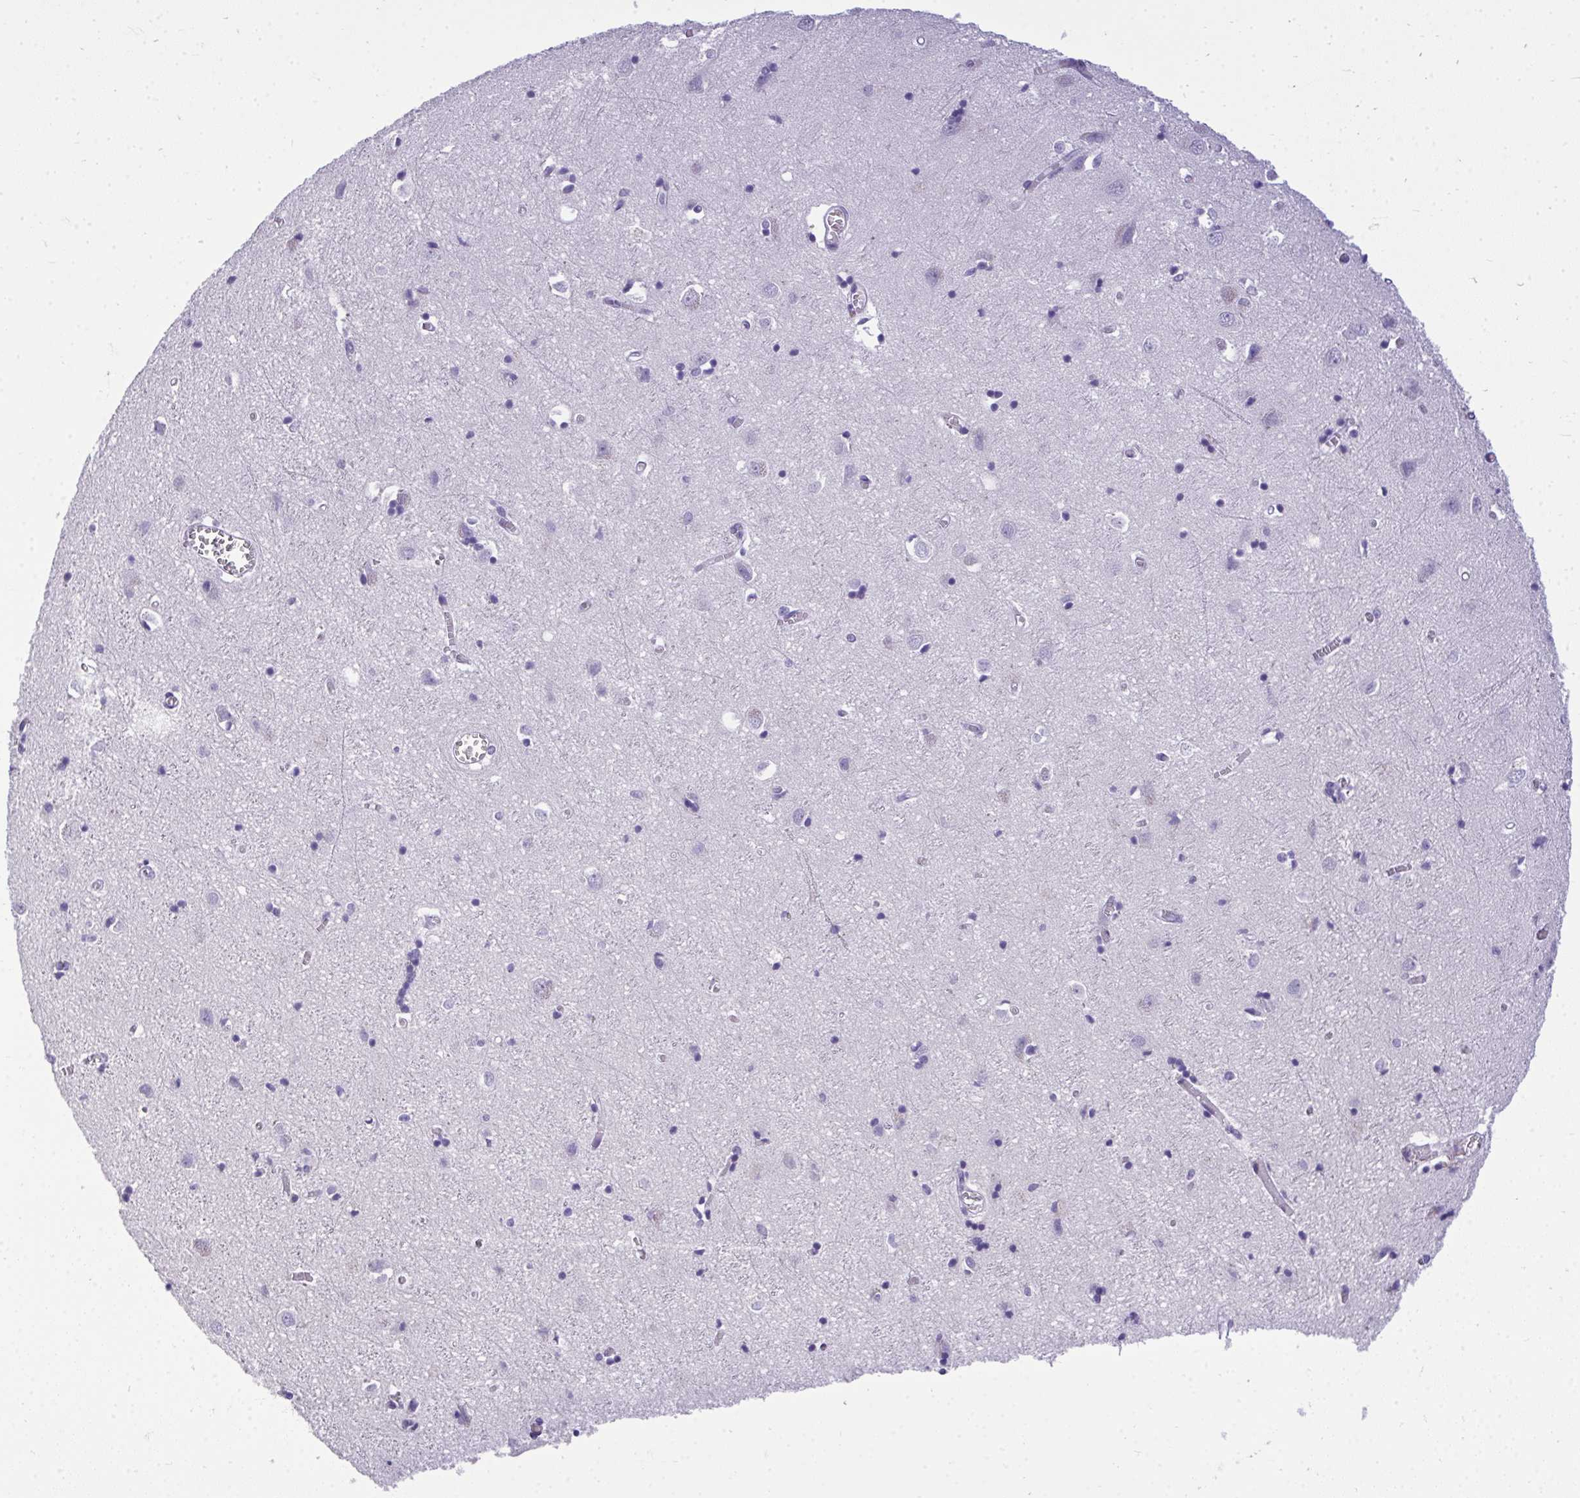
{"staining": {"intensity": "negative", "quantity": "none", "location": "none"}, "tissue": "cerebral cortex", "cell_type": "Endothelial cells", "image_type": "normal", "snomed": [{"axis": "morphology", "description": "Normal tissue, NOS"}, {"axis": "topography", "description": "Cerebral cortex"}], "caption": "This is a micrograph of immunohistochemistry (IHC) staining of unremarkable cerebral cortex, which shows no expression in endothelial cells.", "gene": "TEAD4", "patient": {"sex": "male", "age": 70}}